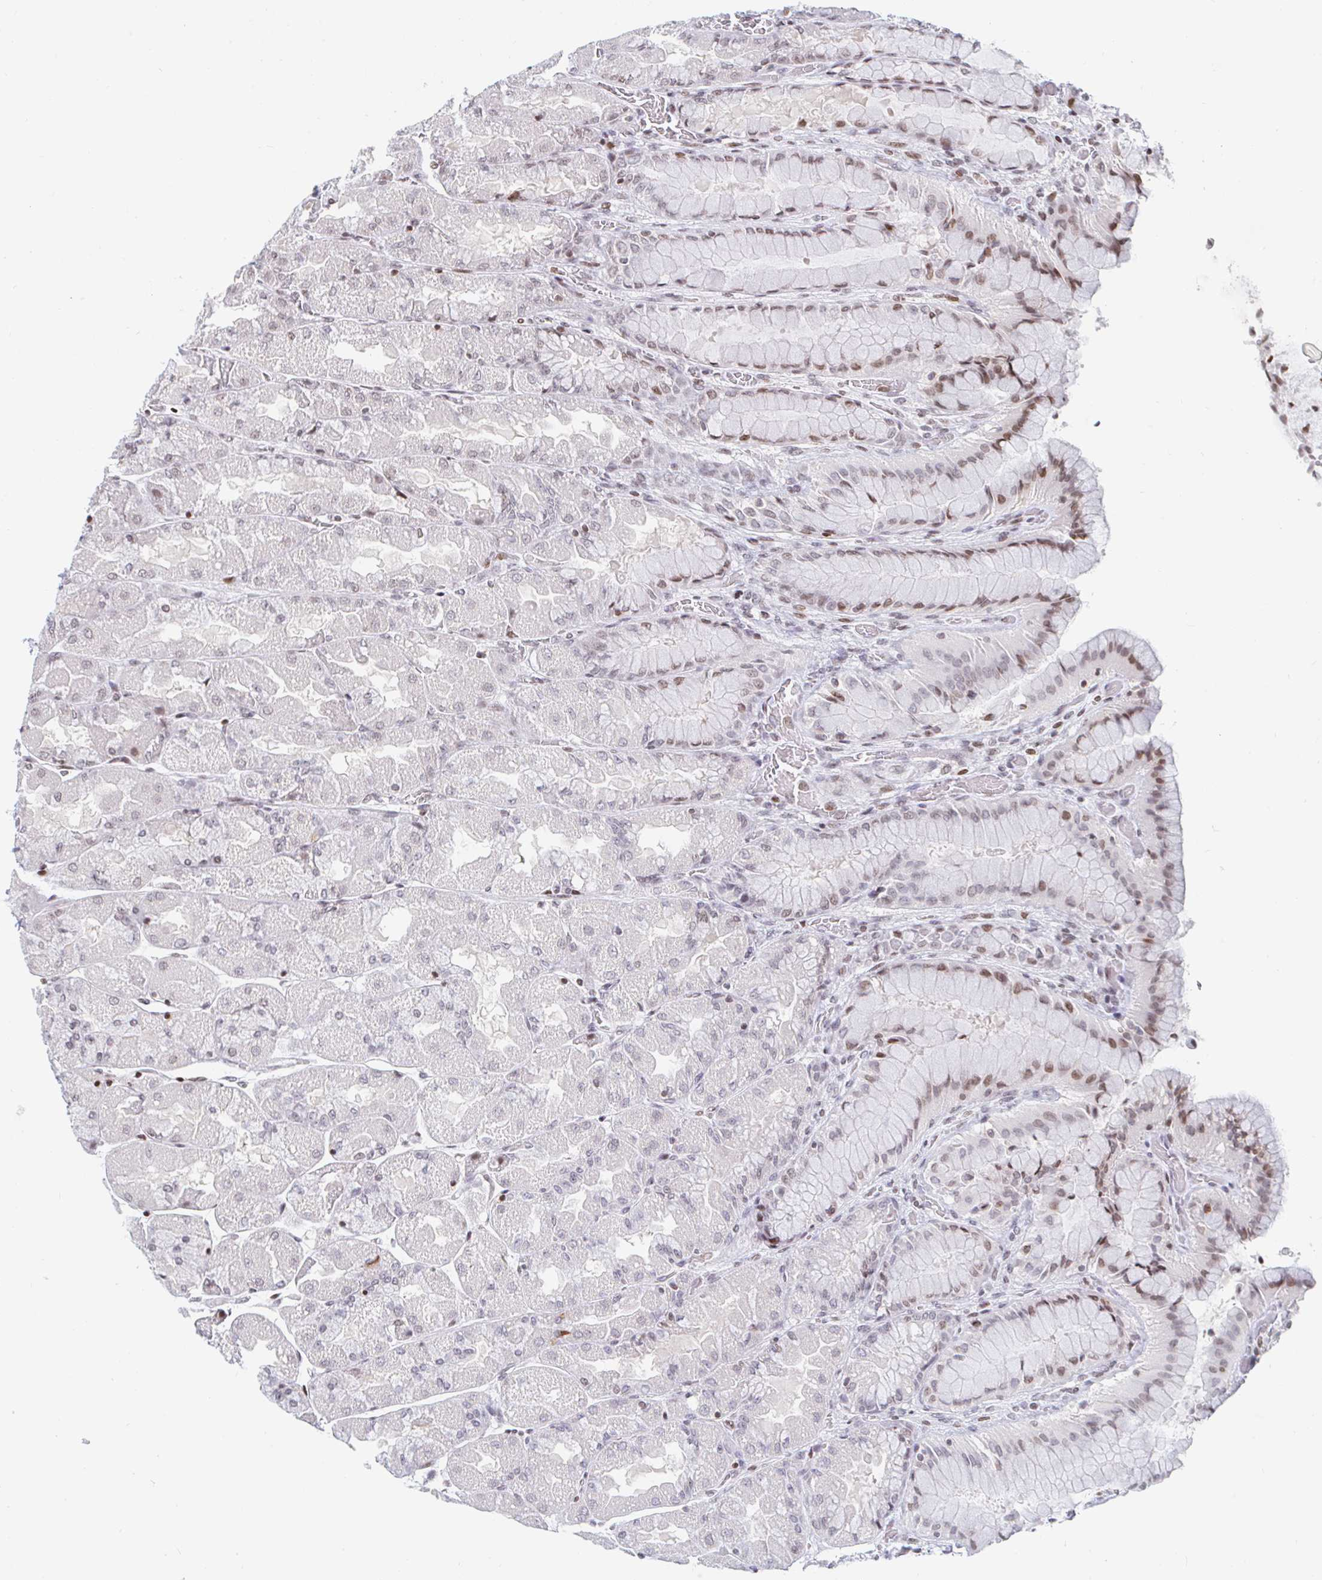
{"staining": {"intensity": "moderate", "quantity": "25%-75%", "location": "nuclear"}, "tissue": "stomach", "cell_type": "Glandular cells", "image_type": "normal", "snomed": [{"axis": "morphology", "description": "Normal tissue, NOS"}, {"axis": "topography", "description": "Stomach"}], "caption": "Immunohistochemical staining of unremarkable stomach demonstrates 25%-75% levels of moderate nuclear protein positivity in about 25%-75% of glandular cells.", "gene": "HOXC10", "patient": {"sex": "female", "age": 61}}